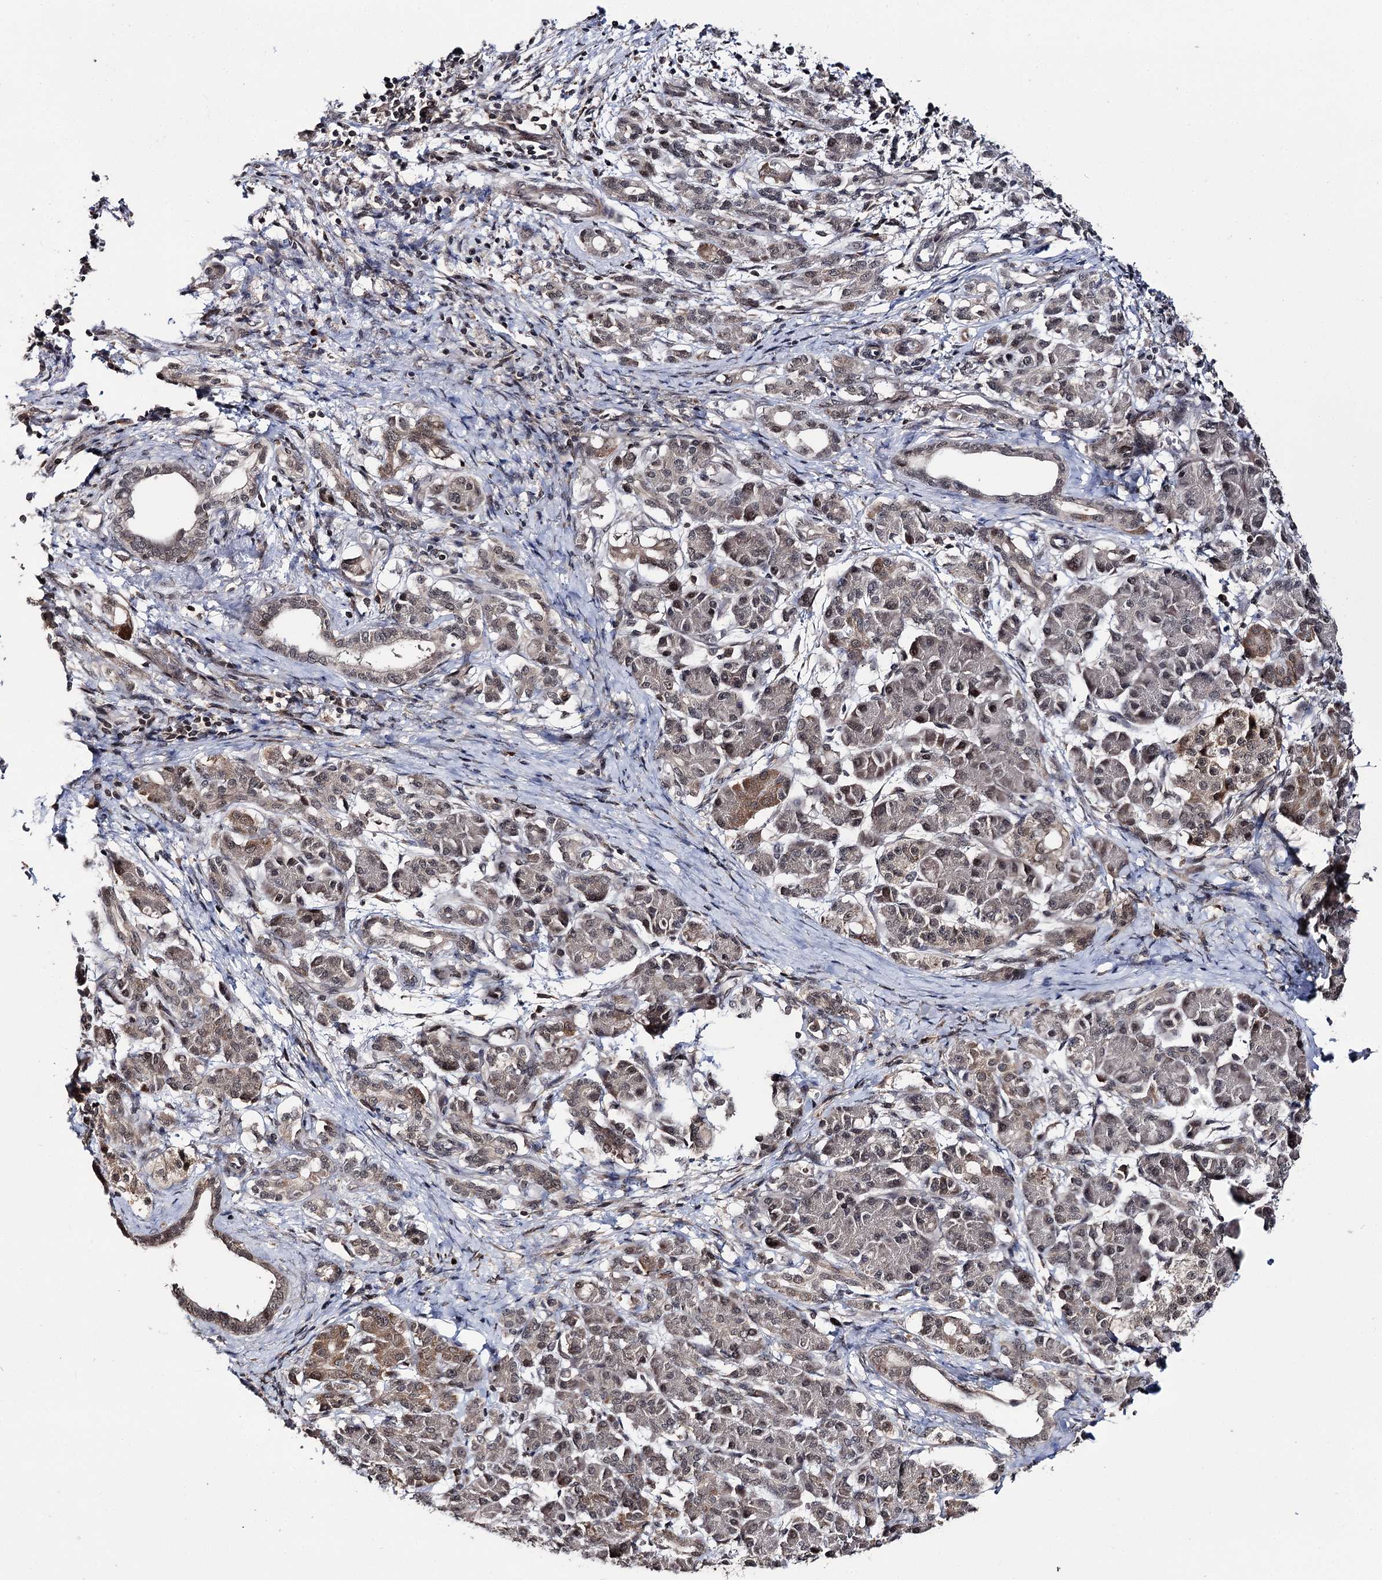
{"staining": {"intensity": "weak", "quantity": ">75%", "location": "cytoplasmic/membranous,nuclear"}, "tissue": "pancreatic cancer", "cell_type": "Tumor cells", "image_type": "cancer", "snomed": [{"axis": "morphology", "description": "Adenocarcinoma, NOS"}, {"axis": "topography", "description": "Pancreas"}], "caption": "This image demonstrates IHC staining of human adenocarcinoma (pancreatic), with low weak cytoplasmic/membranous and nuclear positivity in about >75% of tumor cells.", "gene": "FAM53B", "patient": {"sex": "female", "age": 55}}